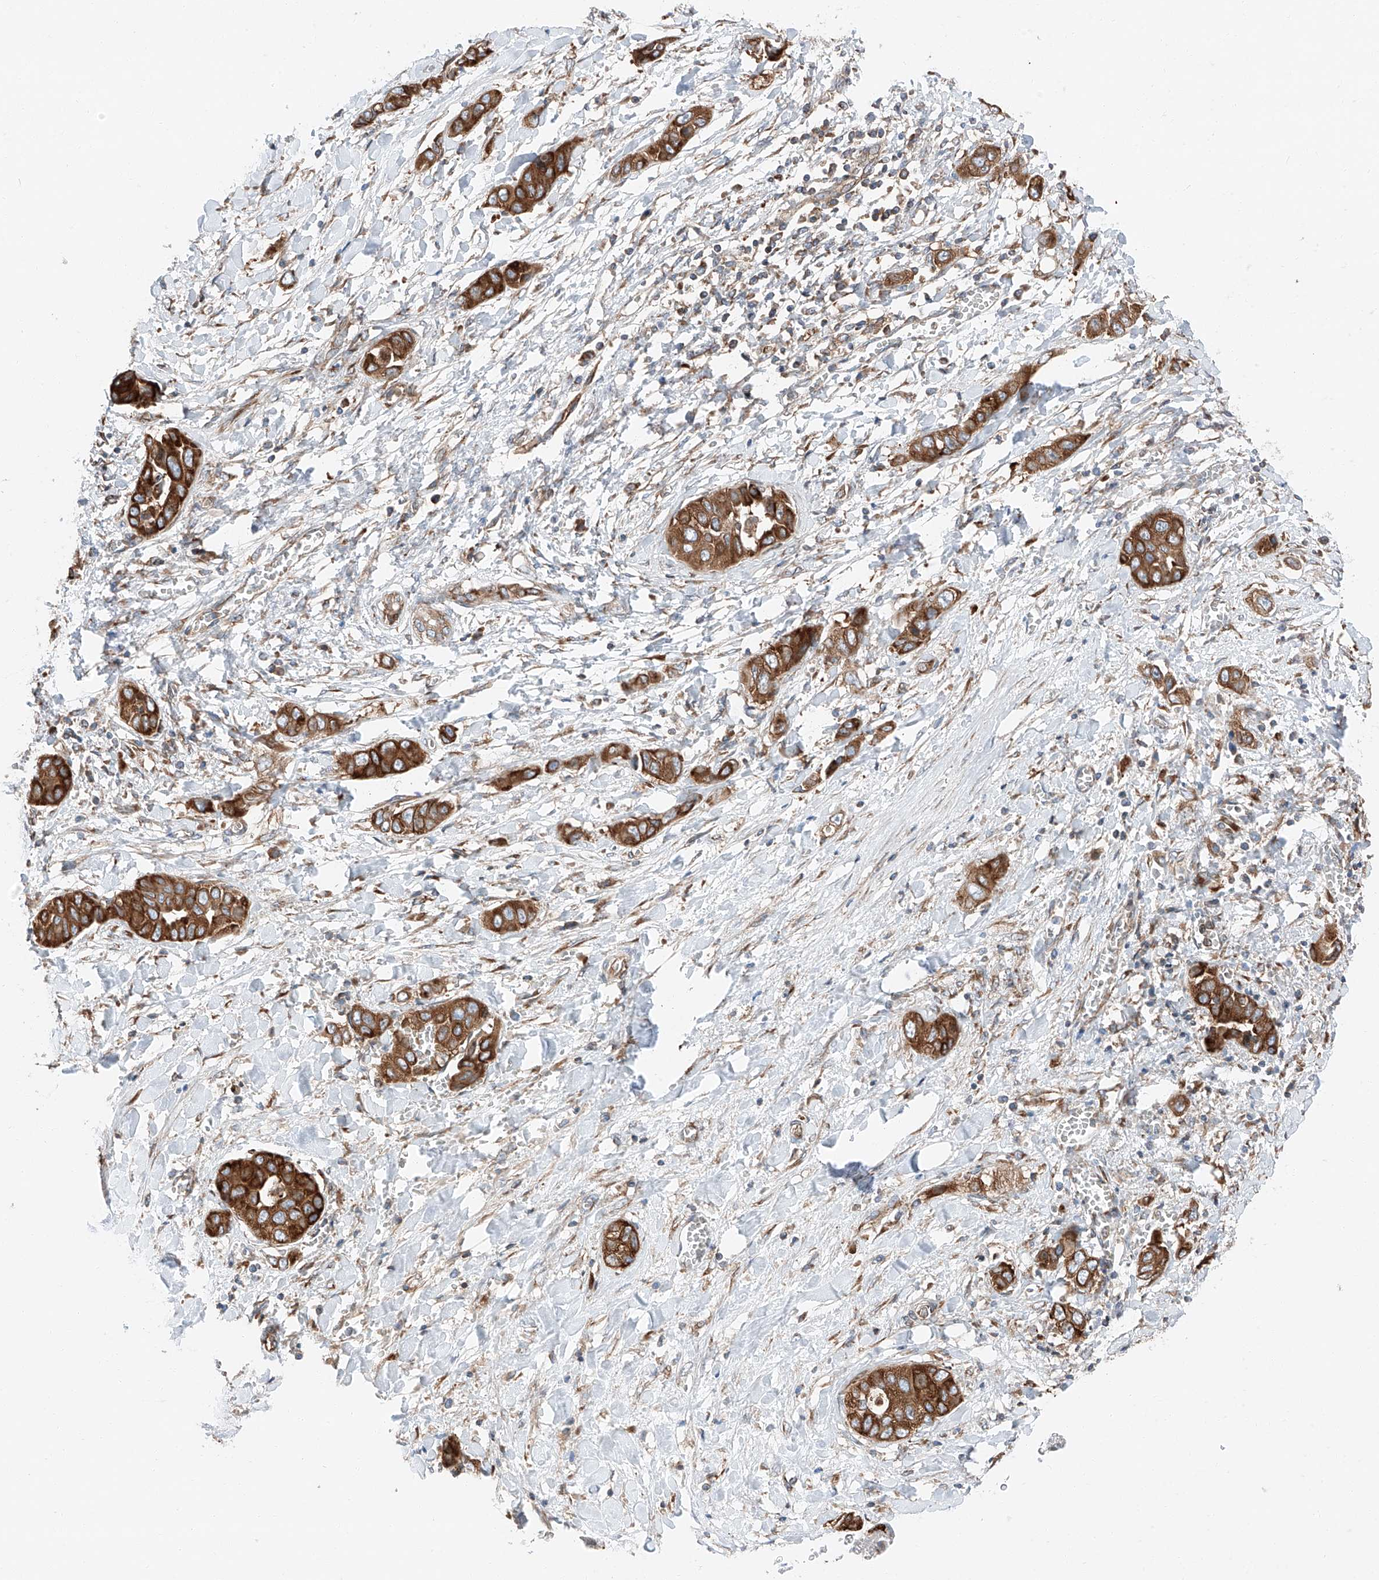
{"staining": {"intensity": "strong", "quantity": ">75%", "location": "cytoplasmic/membranous"}, "tissue": "liver cancer", "cell_type": "Tumor cells", "image_type": "cancer", "snomed": [{"axis": "morphology", "description": "Cholangiocarcinoma"}, {"axis": "topography", "description": "Liver"}], "caption": "DAB (3,3'-diaminobenzidine) immunohistochemical staining of cholangiocarcinoma (liver) reveals strong cytoplasmic/membranous protein staining in approximately >75% of tumor cells. (Stains: DAB in brown, nuclei in blue, Microscopy: brightfield microscopy at high magnification).", "gene": "ZC3H15", "patient": {"sex": "female", "age": 52}}